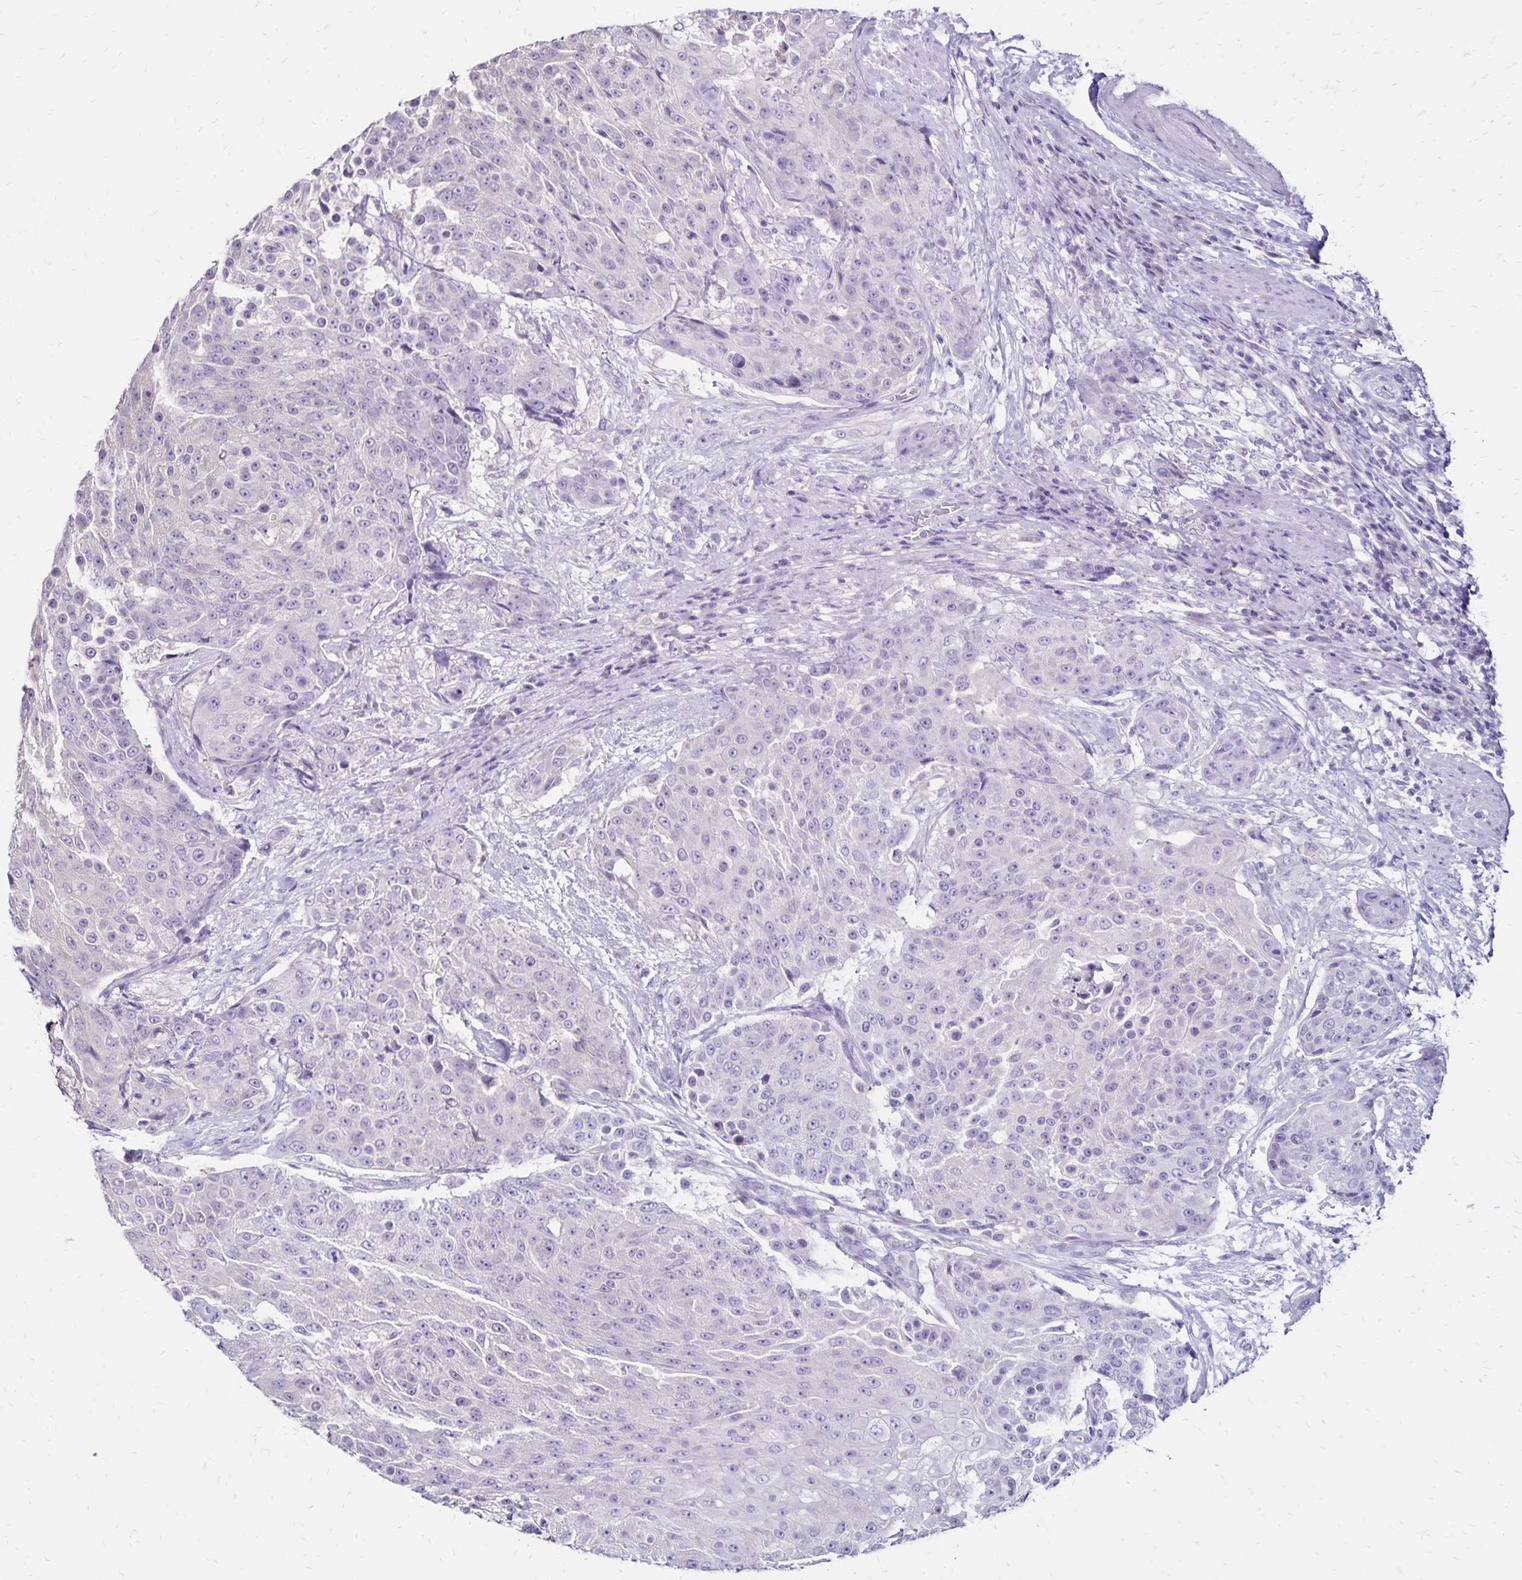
{"staining": {"intensity": "negative", "quantity": "none", "location": "none"}, "tissue": "urothelial cancer", "cell_type": "Tumor cells", "image_type": "cancer", "snomed": [{"axis": "morphology", "description": "Urothelial carcinoma, High grade"}, {"axis": "topography", "description": "Urinary bladder"}], "caption": "Image shows no protein positivity in tumor cells of high-grade urothelial carcinoma tissue.", "gene": "SH3GL3", "patient": {"sex": "female", "age": 63}}